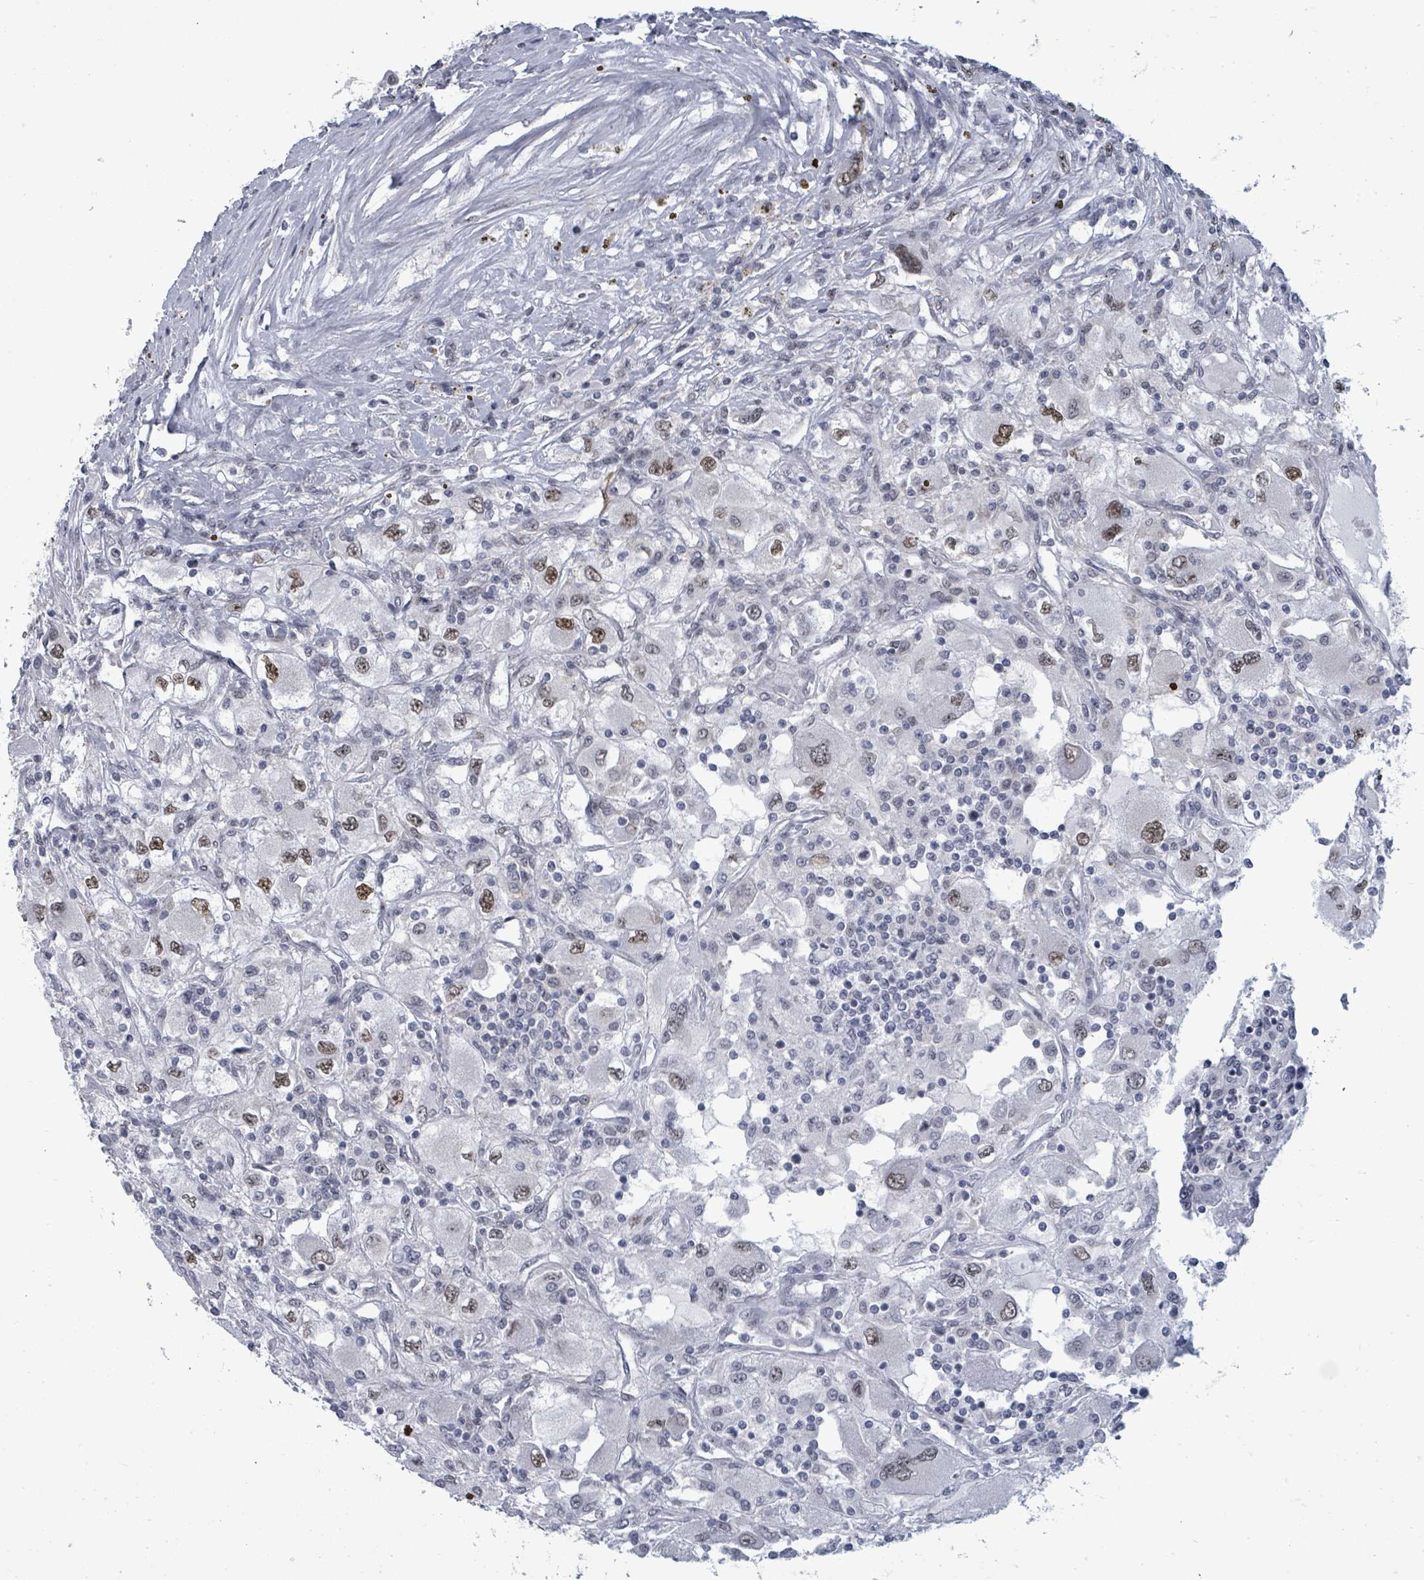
{"staining": {"intensity": "moderate", "quantity": "<25%", "location": "nuclear"}, "tissue": "renal cancer", "cell_type": "Tumor cells", "image_type": "cancer", "snomed": [{"axis": "morphology", "description": "Adenocarcinoma, NOS"}, {"axis": "topography", "description": "Kidney"}], "caption": "This micrograph demonstrates IHC staining of renal adenocarcinoma, with low moderate nuclear staining in approximately <25% of tumor cells.", "gene": "ERCC5", "patient": {"sex": "female", "age": 67}}